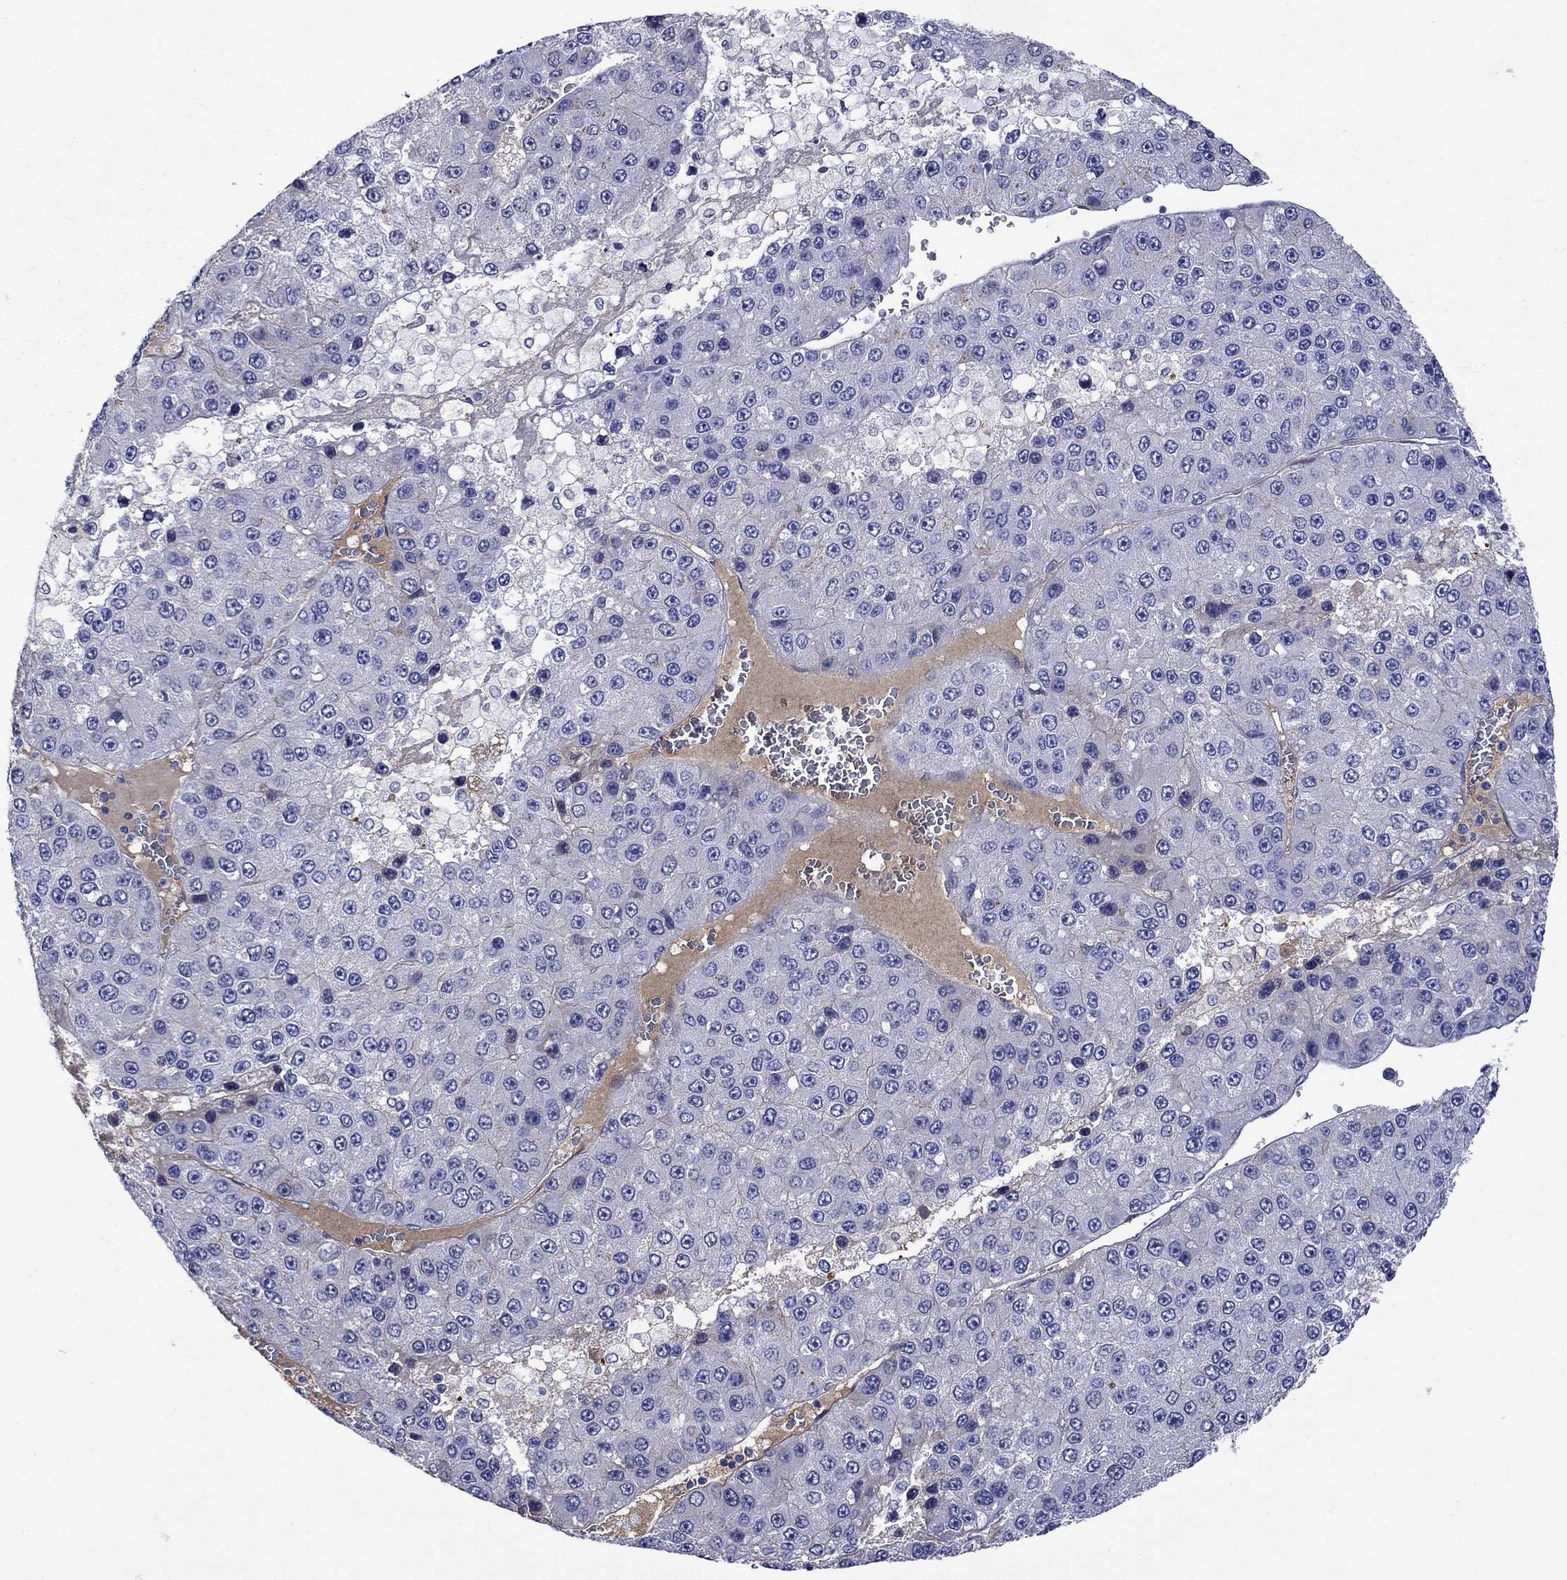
{"staining": {"intensity": "negative", "quantity": "none", "location": "none"}, "tissue": "liver cancer", "cell_type": "Tumor cells", "image_type": "cancer", "snomed": [{"axis": "morphology", "description": "Carcinoma, Hepatocellular, NOS"}, {"axis": "topography", "description": "Liver"}], "caption": "Photomicrograph shows no protein positivity in tumor cells of hepatocellular carcinoma (liver) tissue.", "gene": "APOA2", "patient": {"sex": "female", "age": 73}}